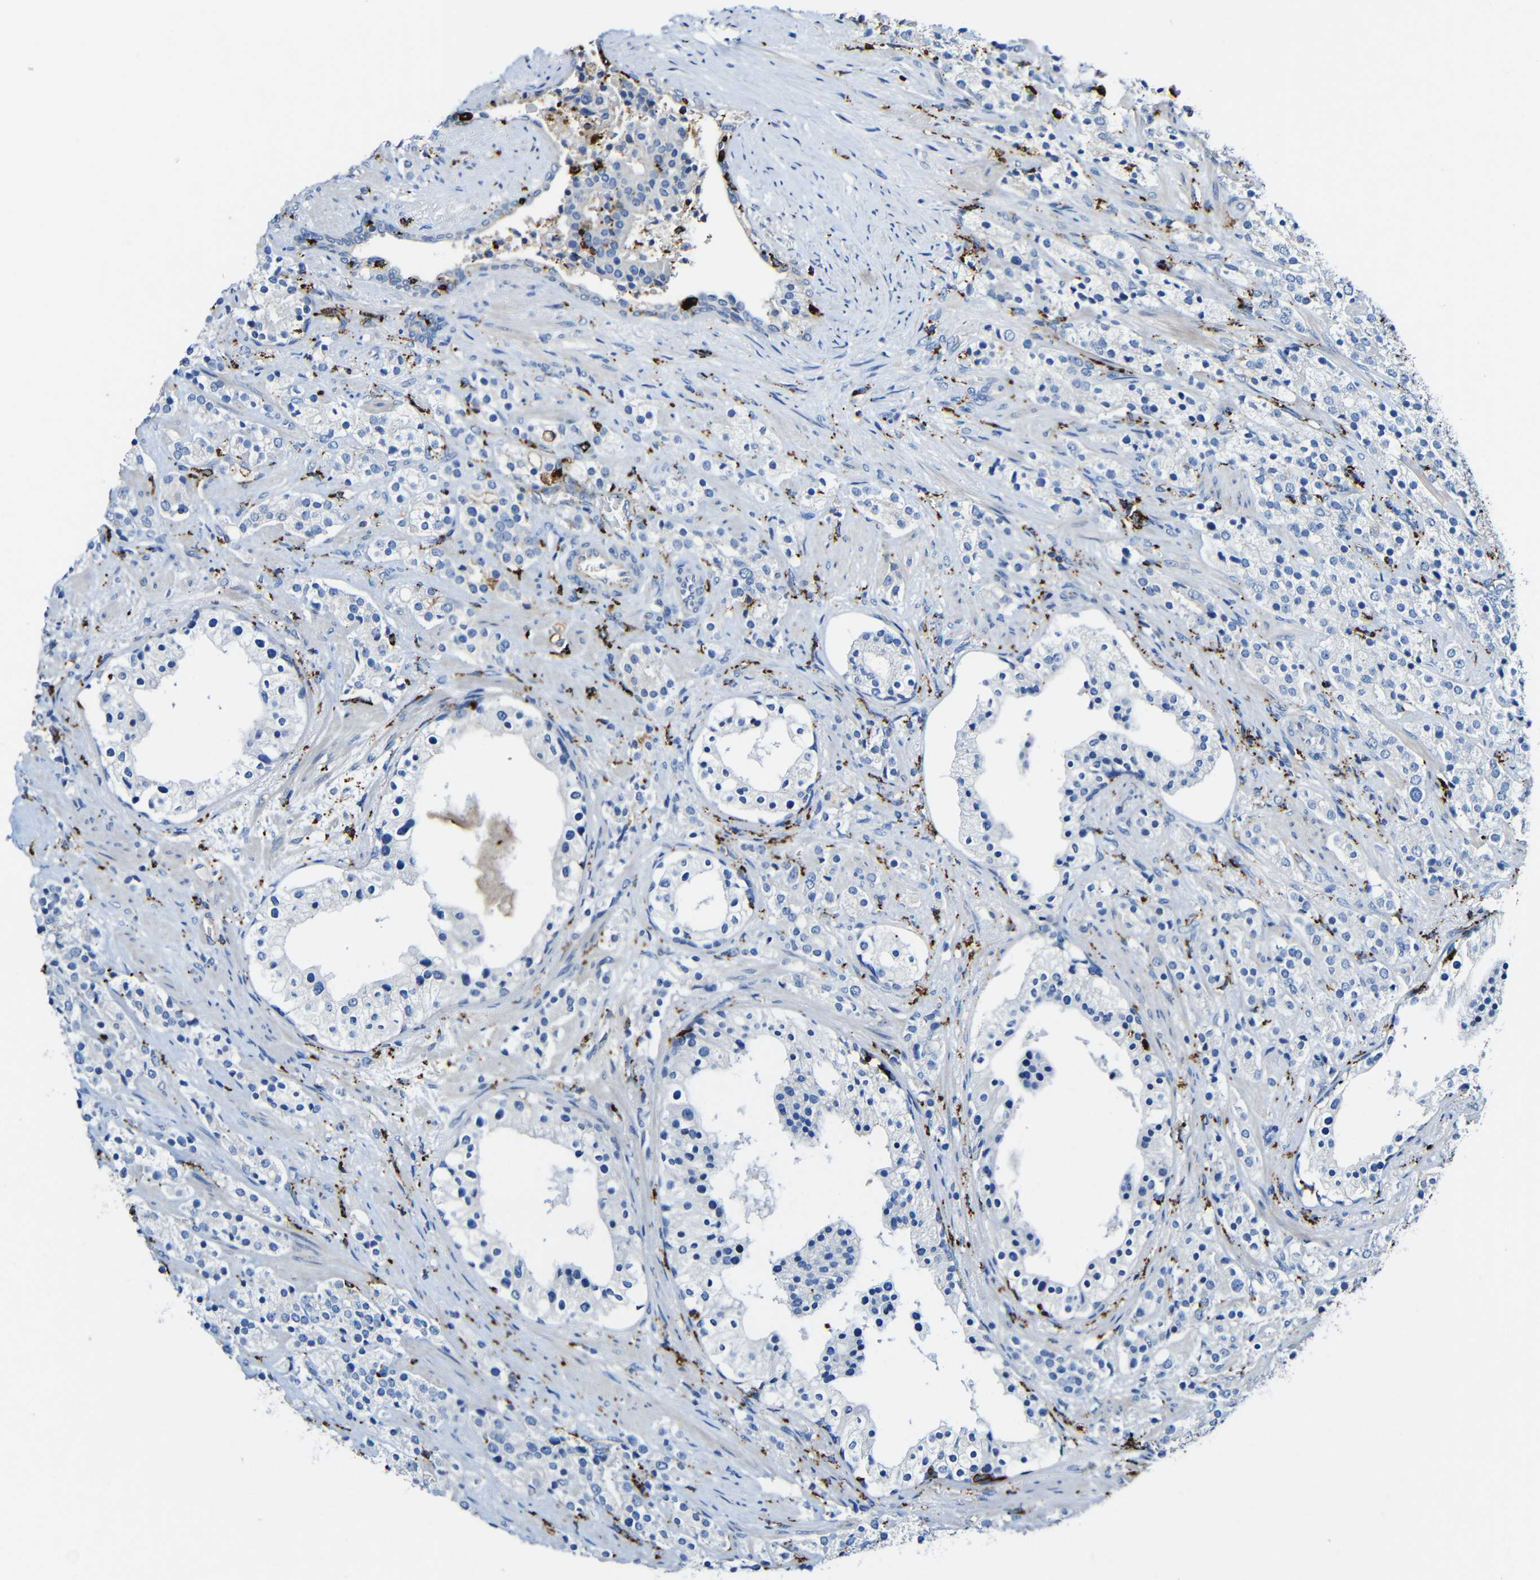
{"staining": {"intensity": "negative", "quantity": "none", "location": "none"}, "tissue": "prostate cancer", "cell_type": "Tumor cells", "image_type": "cancer", "snomed": [{"axis": "morphology", "description": "Adenocarcinoma, High grade"}, {"axis": "topography", "description": "Prostate"}], "caption": "The micrograph reveals no staining of tumor cells in prostate adenocarcinoma (high-grade).", "gene": "HLA-DMA", "patient": {"sex": "male", "age": 71}}